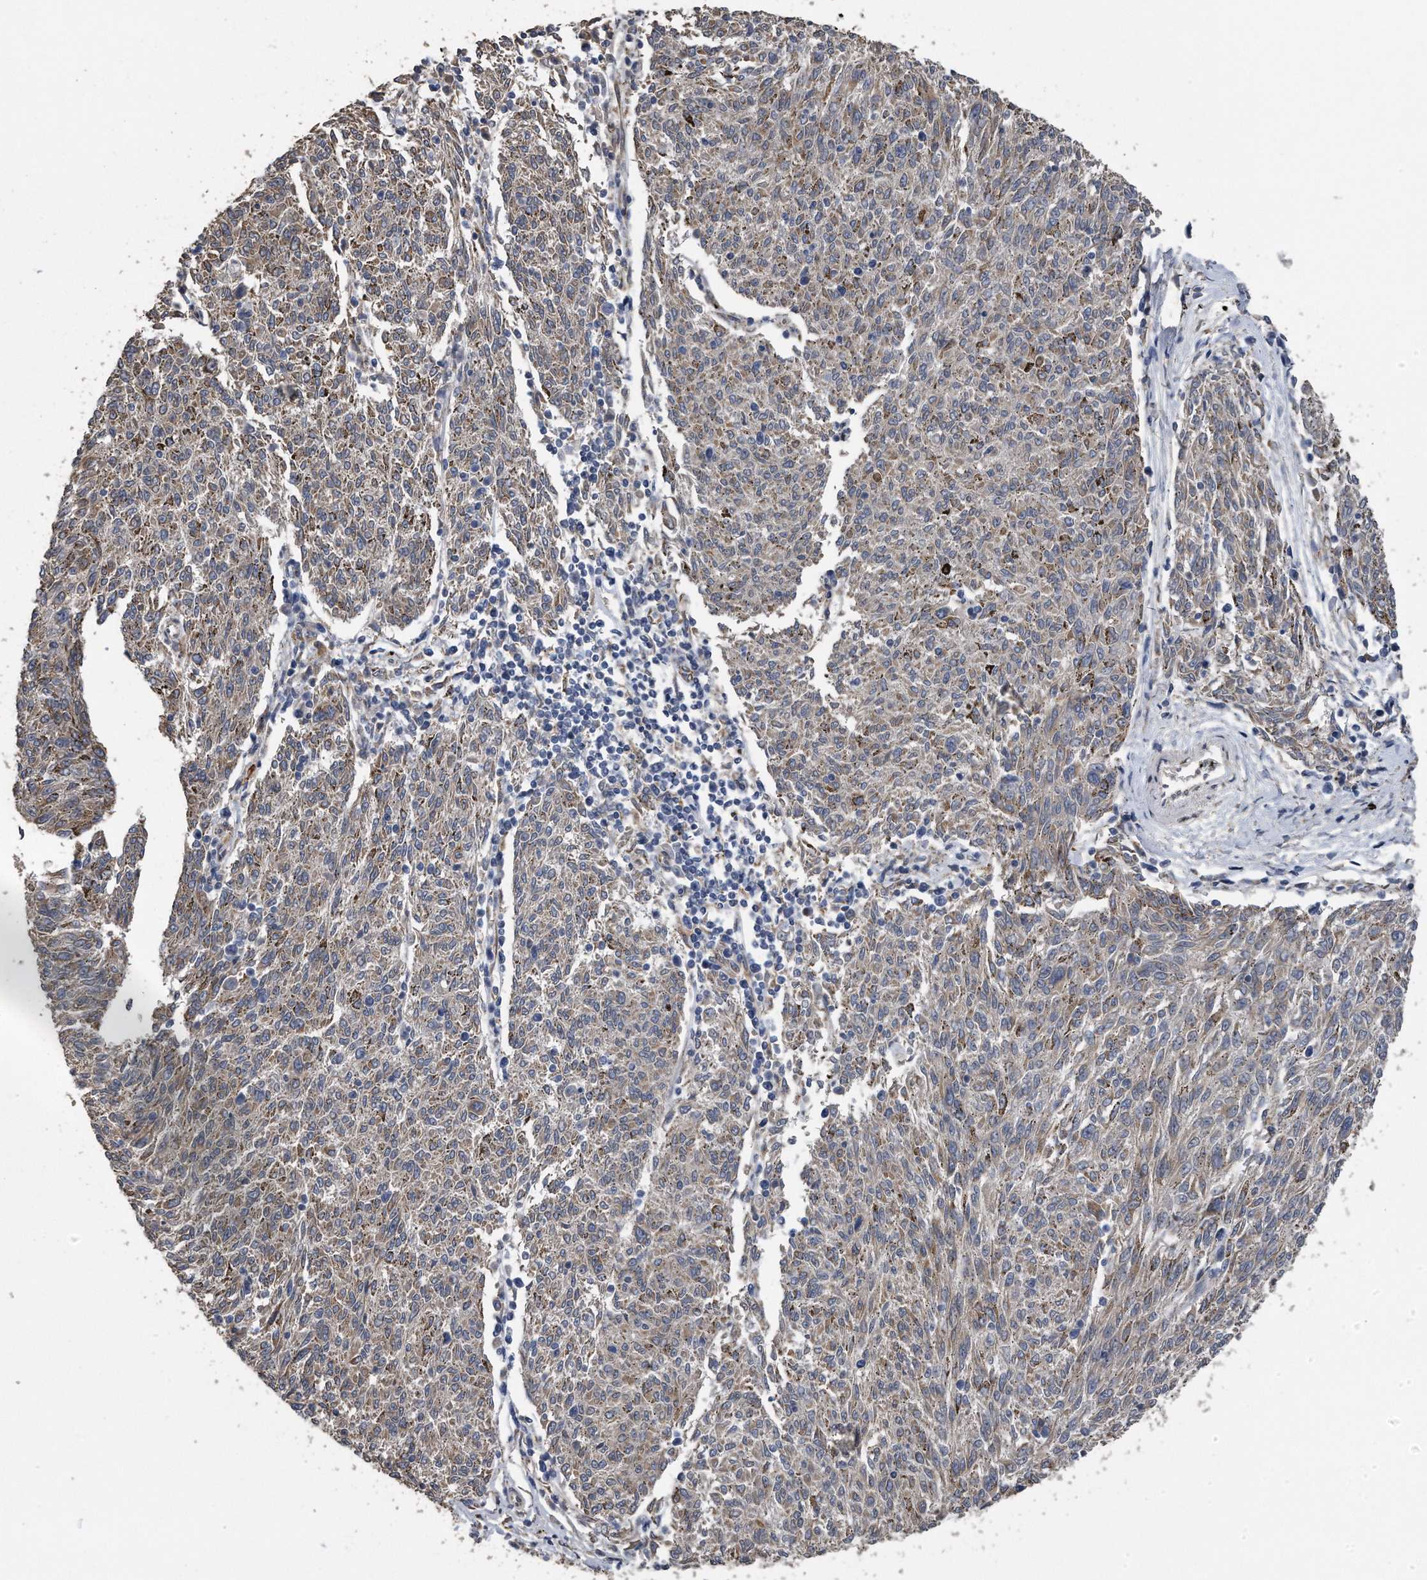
{"staining": {"intensity": "negative", "quantity": "none", "location": "none"}, "tissue": "melanoma", "cell_type": "Tumor cells", "image_type": "cancer", "snomed": [{"axis": "morphology", "description": "Malignant melanoma, NOS"}, {"axis": "topography", "description": "Skin"}], "caption": "The histopathology image exhibits no significant staining in tumor cells of melanoma. (DAB immunohistochemistry with hematoxylin counter stain).", "gene": "PCLO", "patient": {"sex": "female", "age": 72}}